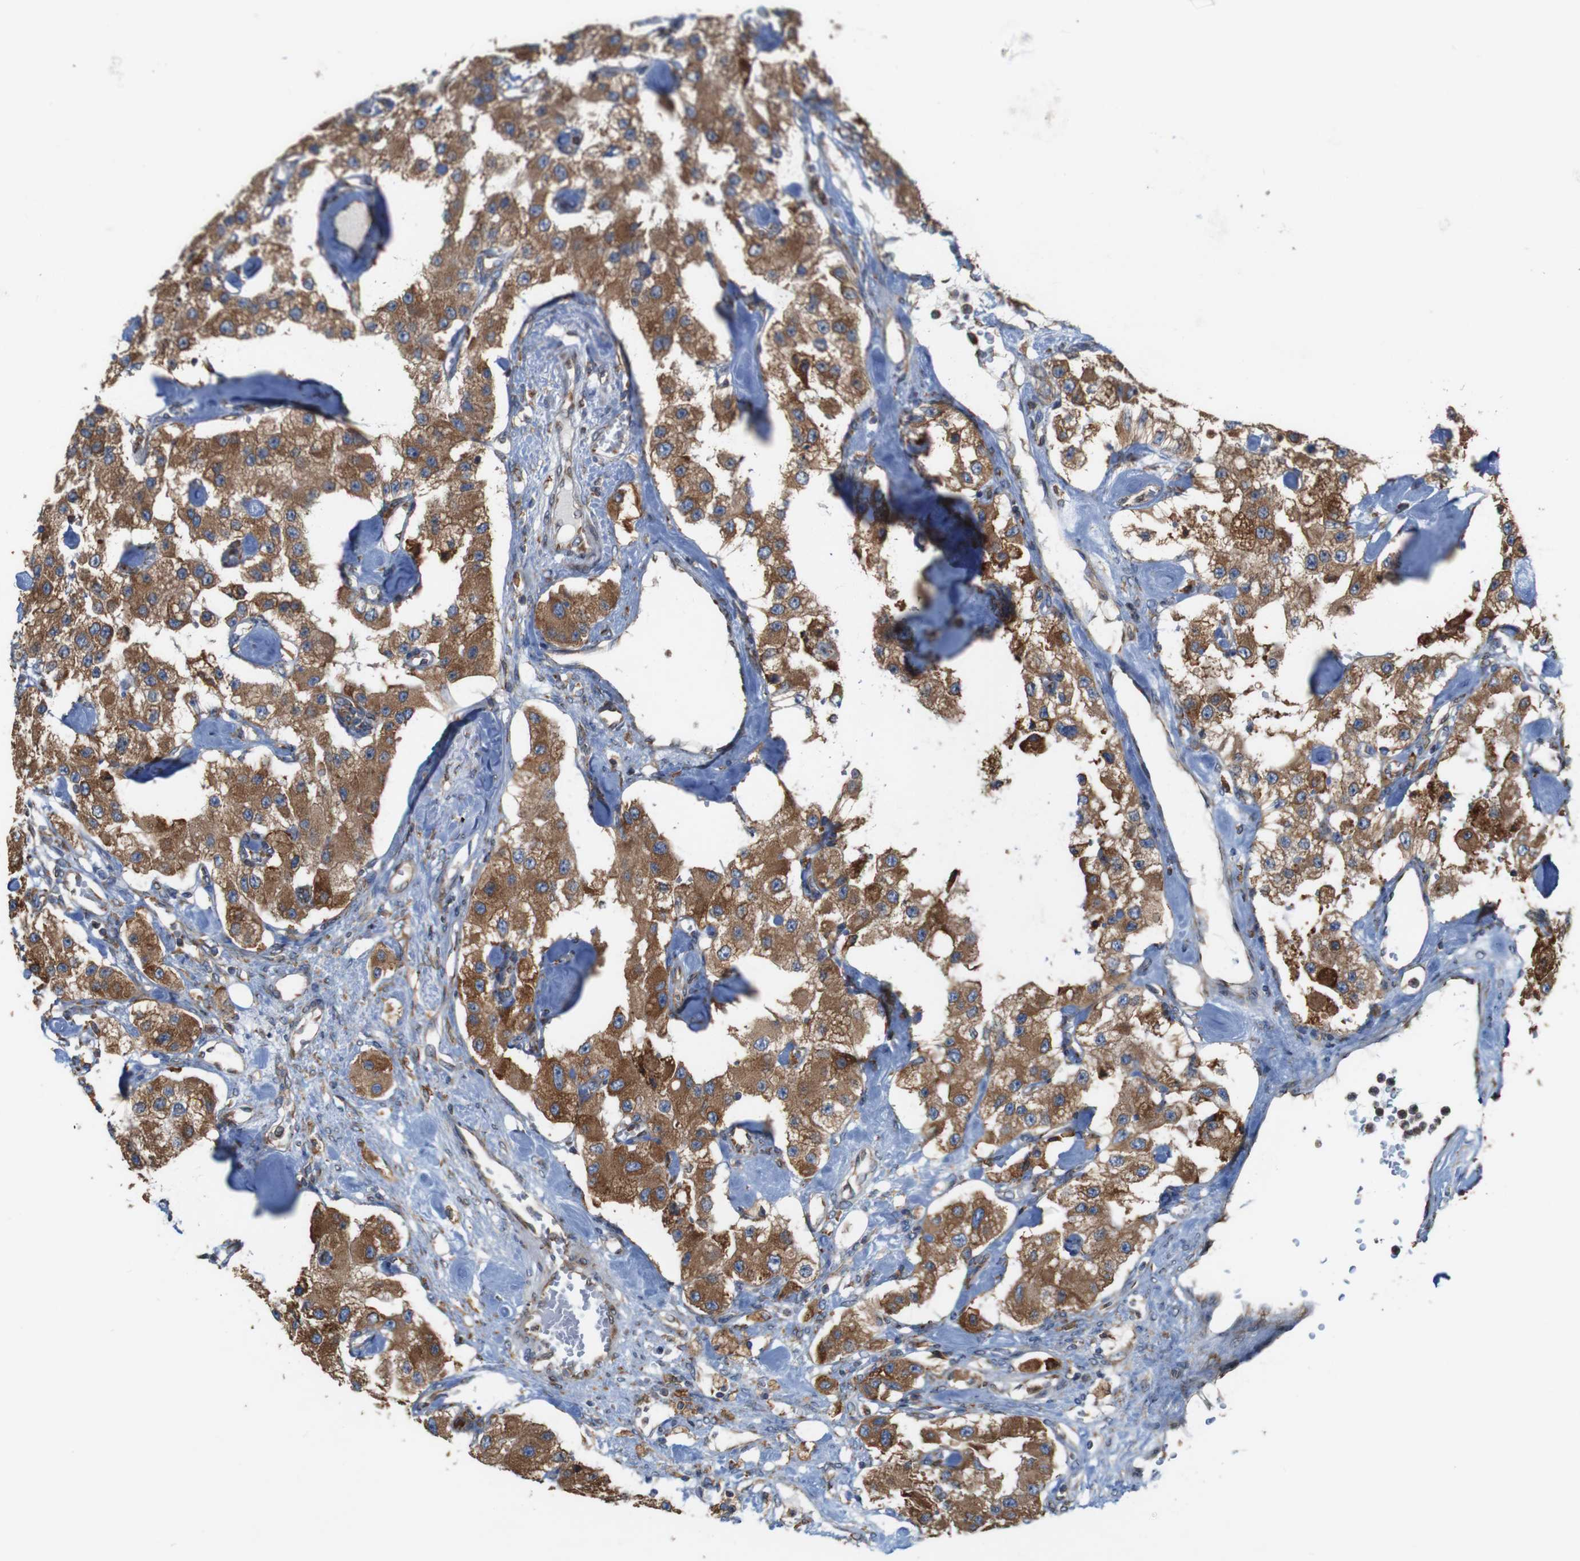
{"staining": {"intensity": "moderate", "quantity": ">75%", "location": "cytoplasmic/membranous"}, "tissue": "carcinoid", "cell_type": "Tumor cells", "image_type": "cancer", "snomed": [{"axis": "morphology", "description": "Carcinoid, malignant, NOS"}, {"axis": "topography", "description": "Pancreas"}], "caption": "Moderate cytoplasmic/membranous positivity is identified in about >75% of tumor cells in malignant carcinoid. The protein of interest is stained brown, and the nuclei are stained in blue (DAB (3,3'-diaminobenzidine) IHC with brightfield microscopy, high magnification).", "gene": "UGGT1", "patient": {"sex": "male", "age": 41}}